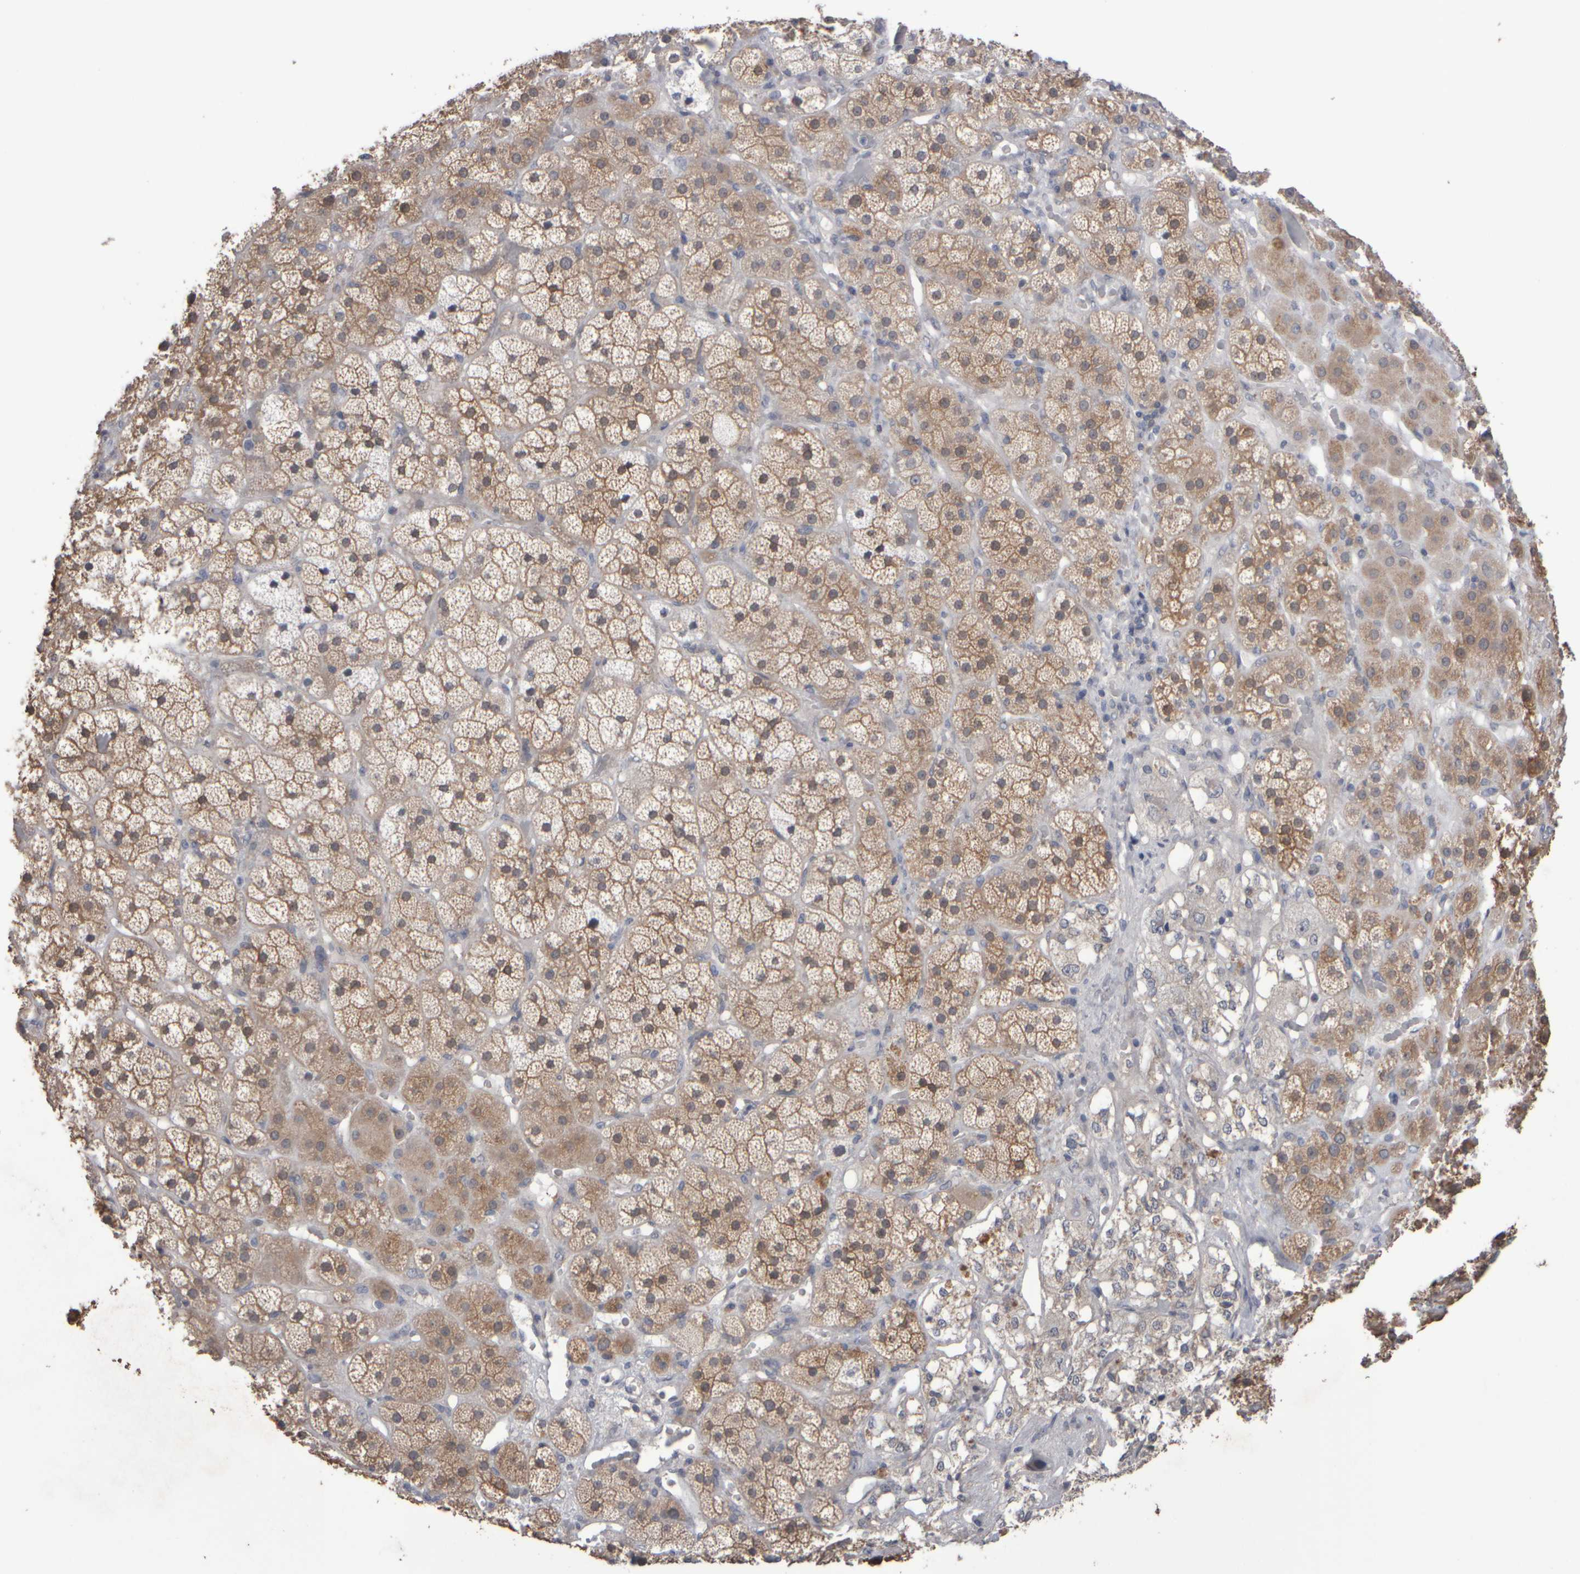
{"staining": {"intensity": "moderate", "quantity": ">75%", "location": "cytoplasmic/membranous"}, "tissue": "adrenal gland", "cell_type": "Glandular cells", "image_type": "normal", "snomed": [{"axis": "morphology", "description": "Normal tissue, NOS"}, {"axis": "topography", "description": "Adrenal gland"}], "caption": "Moderate cytoplasmic/membranous protein positivity is appreciated in about >75% of glandular cells in adrenal gland.", "gene": "EPHX2", "patient": {"sex": "male", "age": 57}}